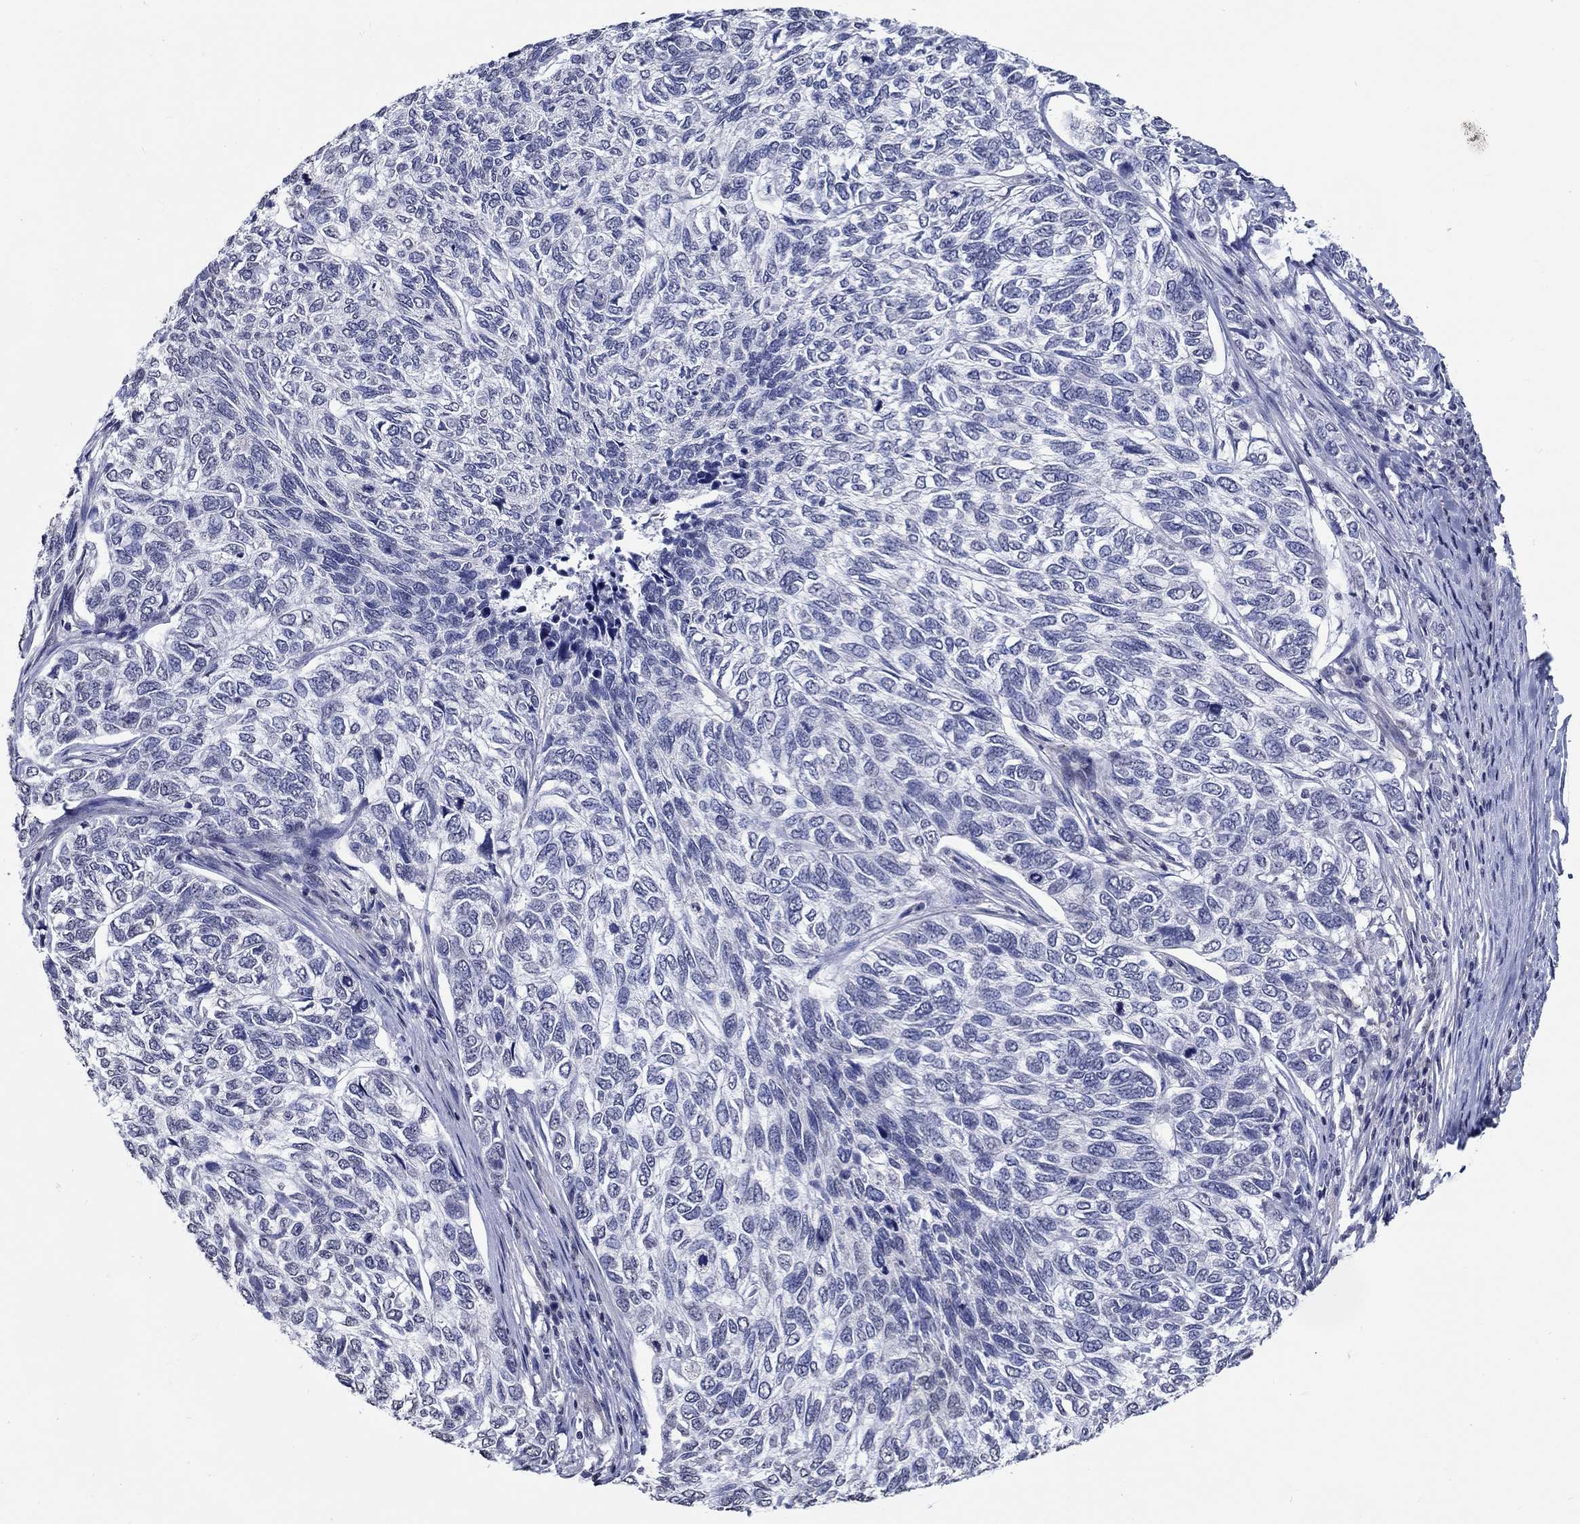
{"staining": {"intensity": "negative", "quantity": "none", "location": "none"}, "tissue": "skin cancer", "cell_type": "Tumor cells", "image_type": "cancer", "snomed": [{"axis": "morphology", "description": "Basal cell carcinoma"}, {"axis": "topography", "description": "Skin"}], "caption": "DAB immunohistochemical staining of human basal cell carcinoma (skin) displays no significant expression in tumor cells.", "gene": "PDE1B", "patient": {"sex": "female", "age": 65}}